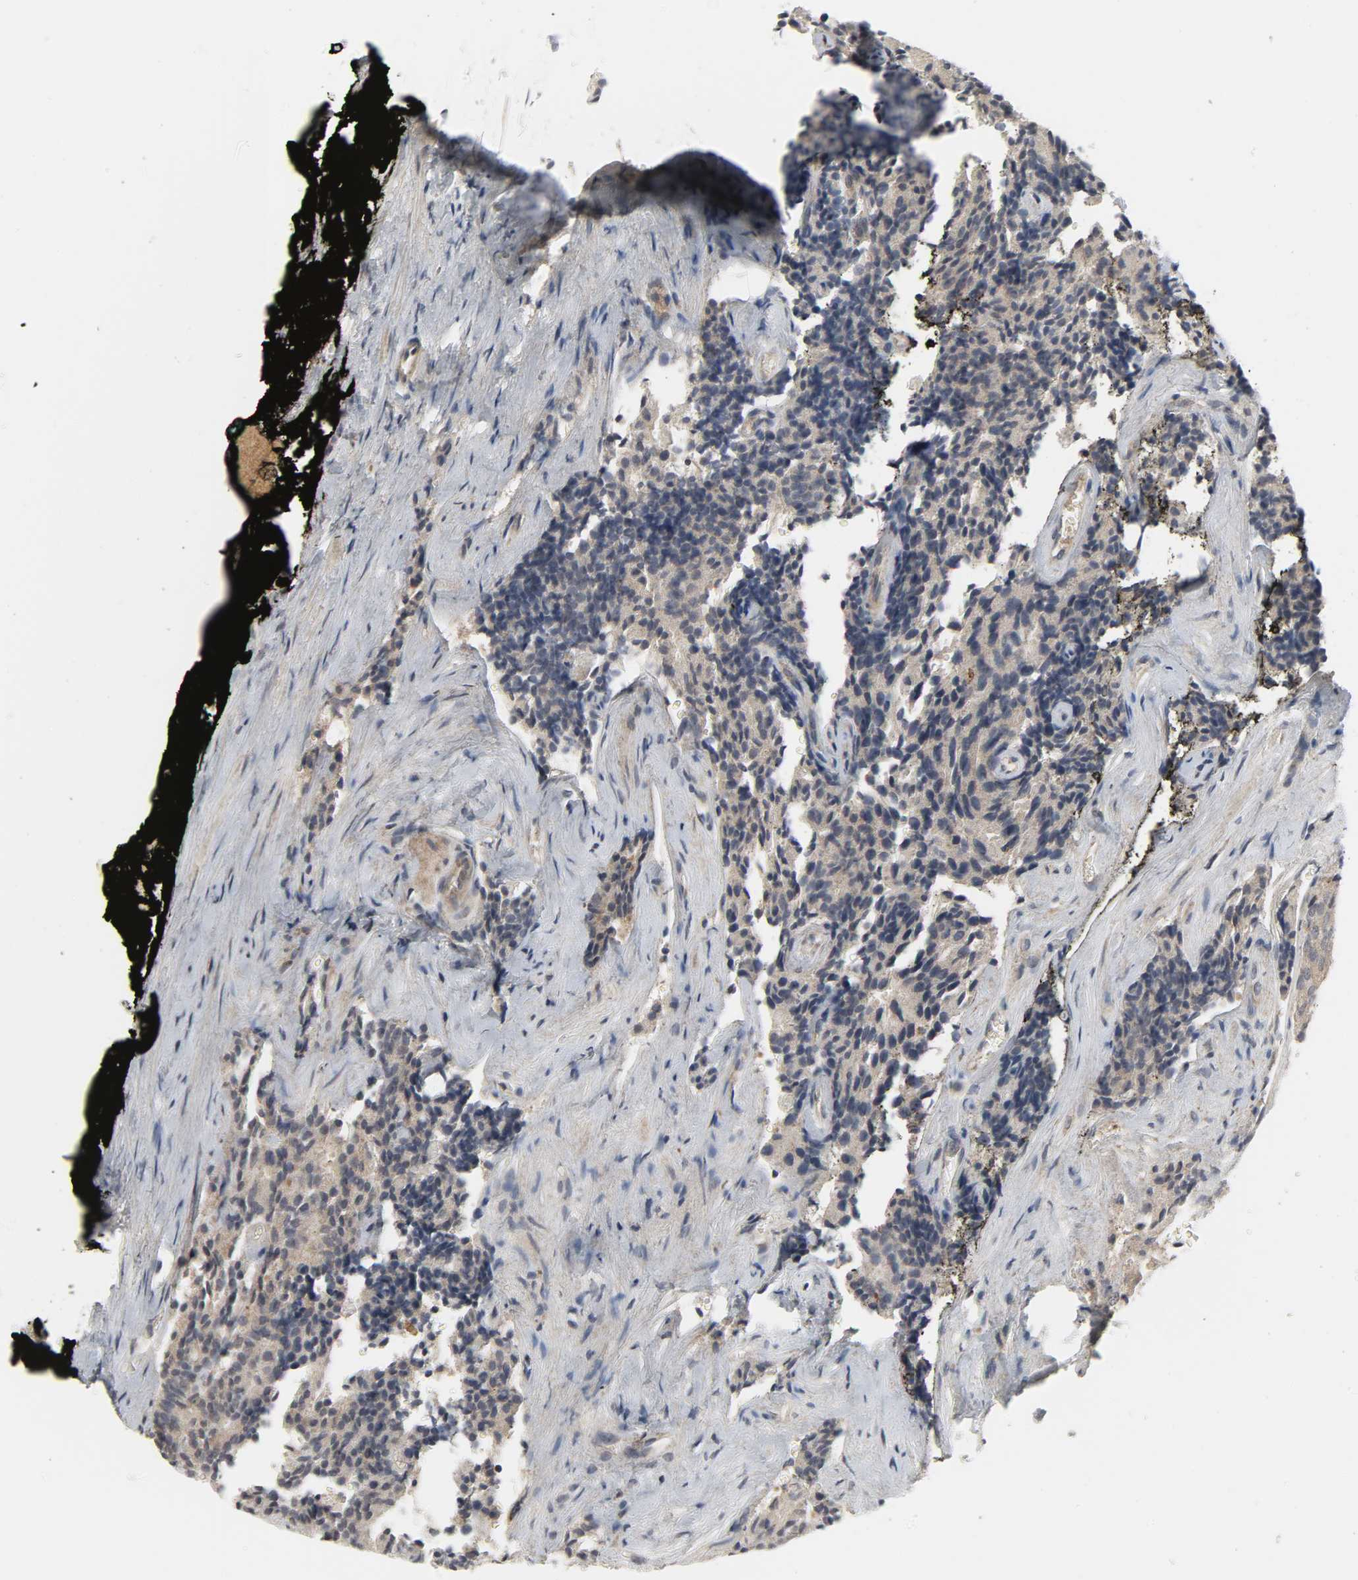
{"staining": {"intensity": "moderate", "quantity": ">75%", "location": "cytoplasmic/membranous"}, "tissue": "prostate cancer", "cell_type": "Tumor cells", "image_type": "cancer", "snomed": [{"axis": "morphology", "description": "Adenocarcinoma, High grade"}, {"axis": "topography", "description": "Prostate"}], "caption": "An immunohistochemistry (IHC) photomicrograph of neoplastic tissue is shown. Protein staining in brown highlights moderate cytoplasmic/membranous positivity in prostate high-grade adenocarcinoma within tumor cells.", "gene": "CLIP1", "patient": {"sex": "male", "age": 58}}